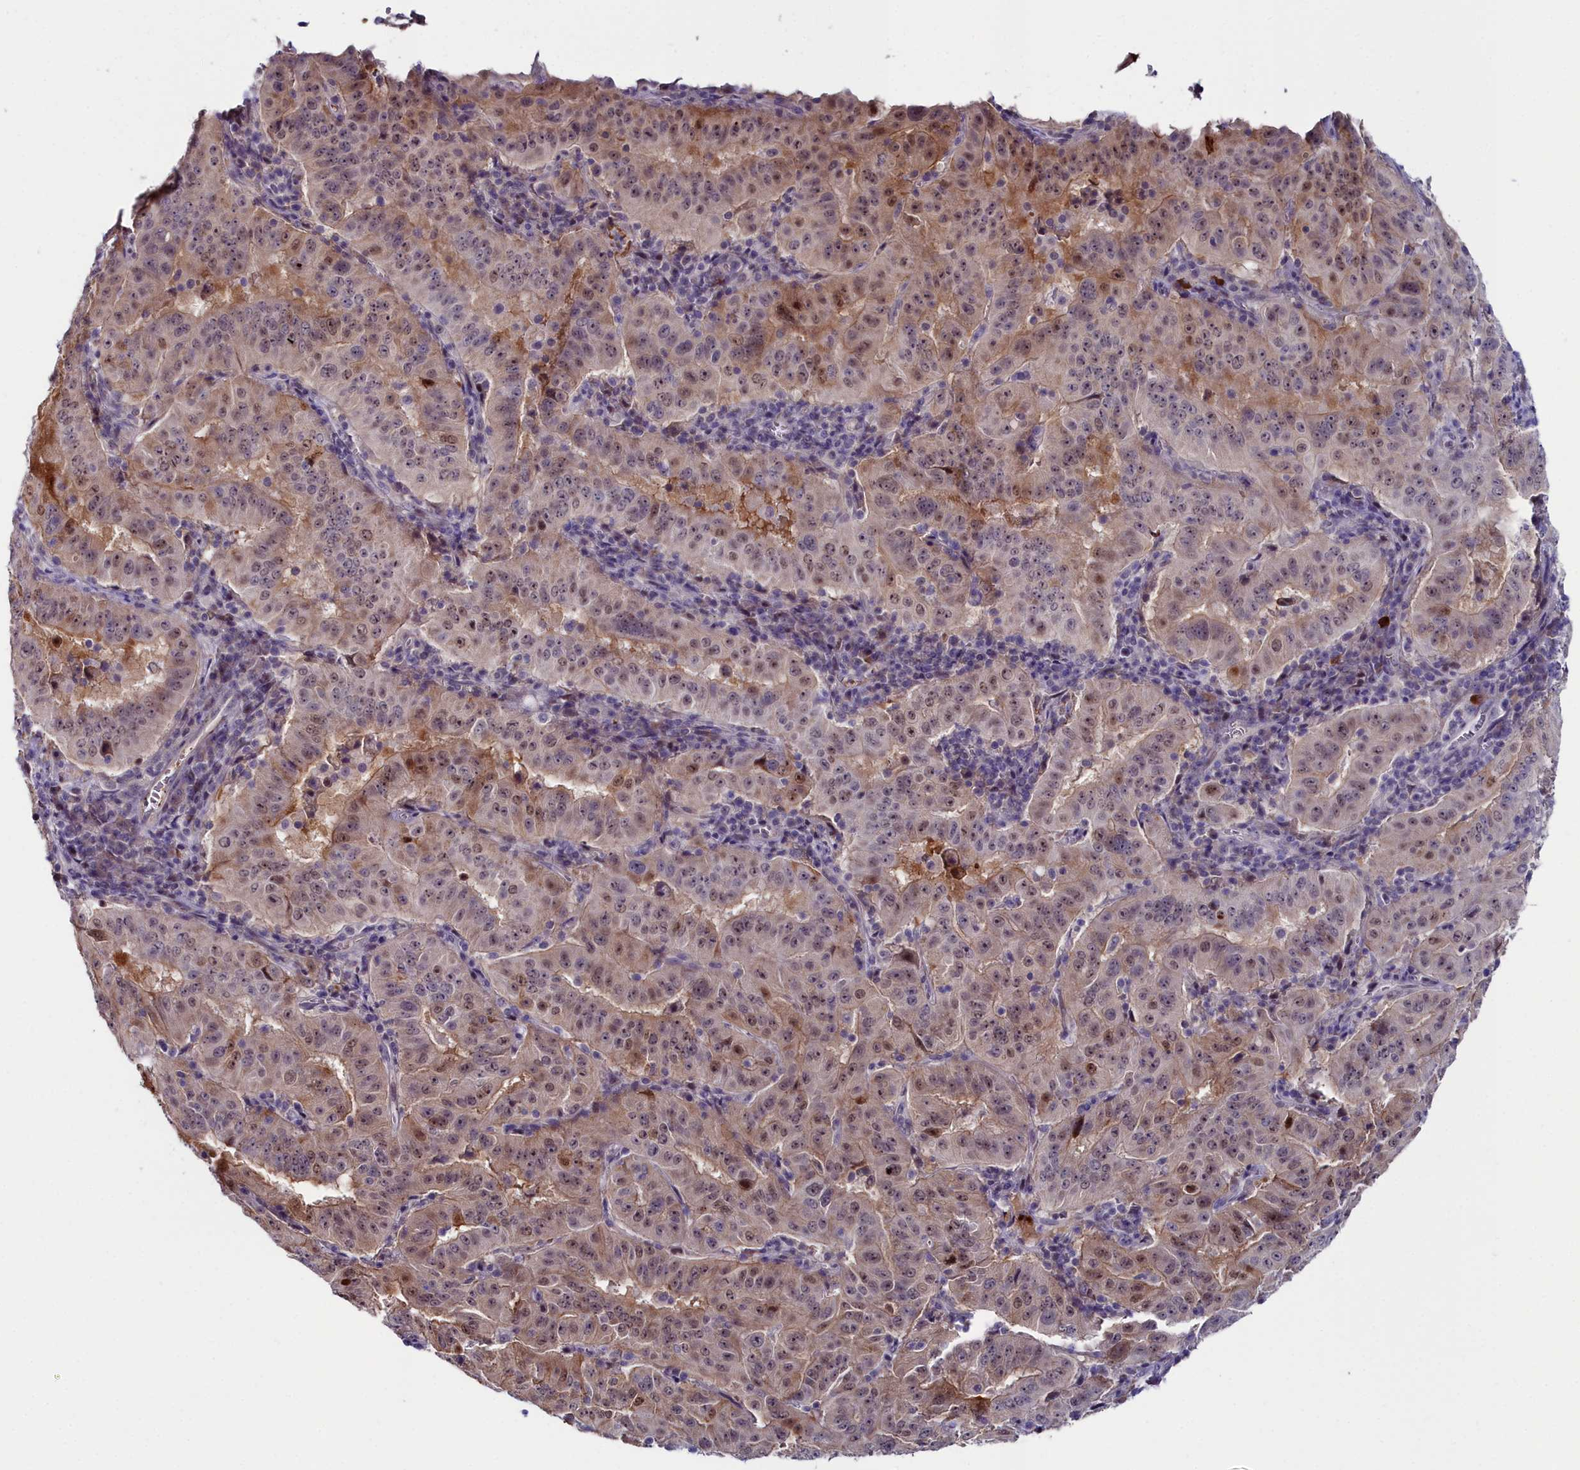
{"staining": {"intensity": "moderate", "quantity": ">75%", "location": "nuclear"}, "tissue": "pancreatic cancer", "cell_type": "Tumor cells", "image_type": "cancer", "snomed": [{"axis": "morphology", "description": "Adenocarcinoma, NOS"}, {"axis": "topography", "description": "Pancreas"}], "caption": "Pancreatic cancer (adenocarcinoma) stained for a protein demonstrates moderate nuclear positivity in tumor cells.", "gene": "KCTD18", "patient": {"sex": "male", "age": 63}}